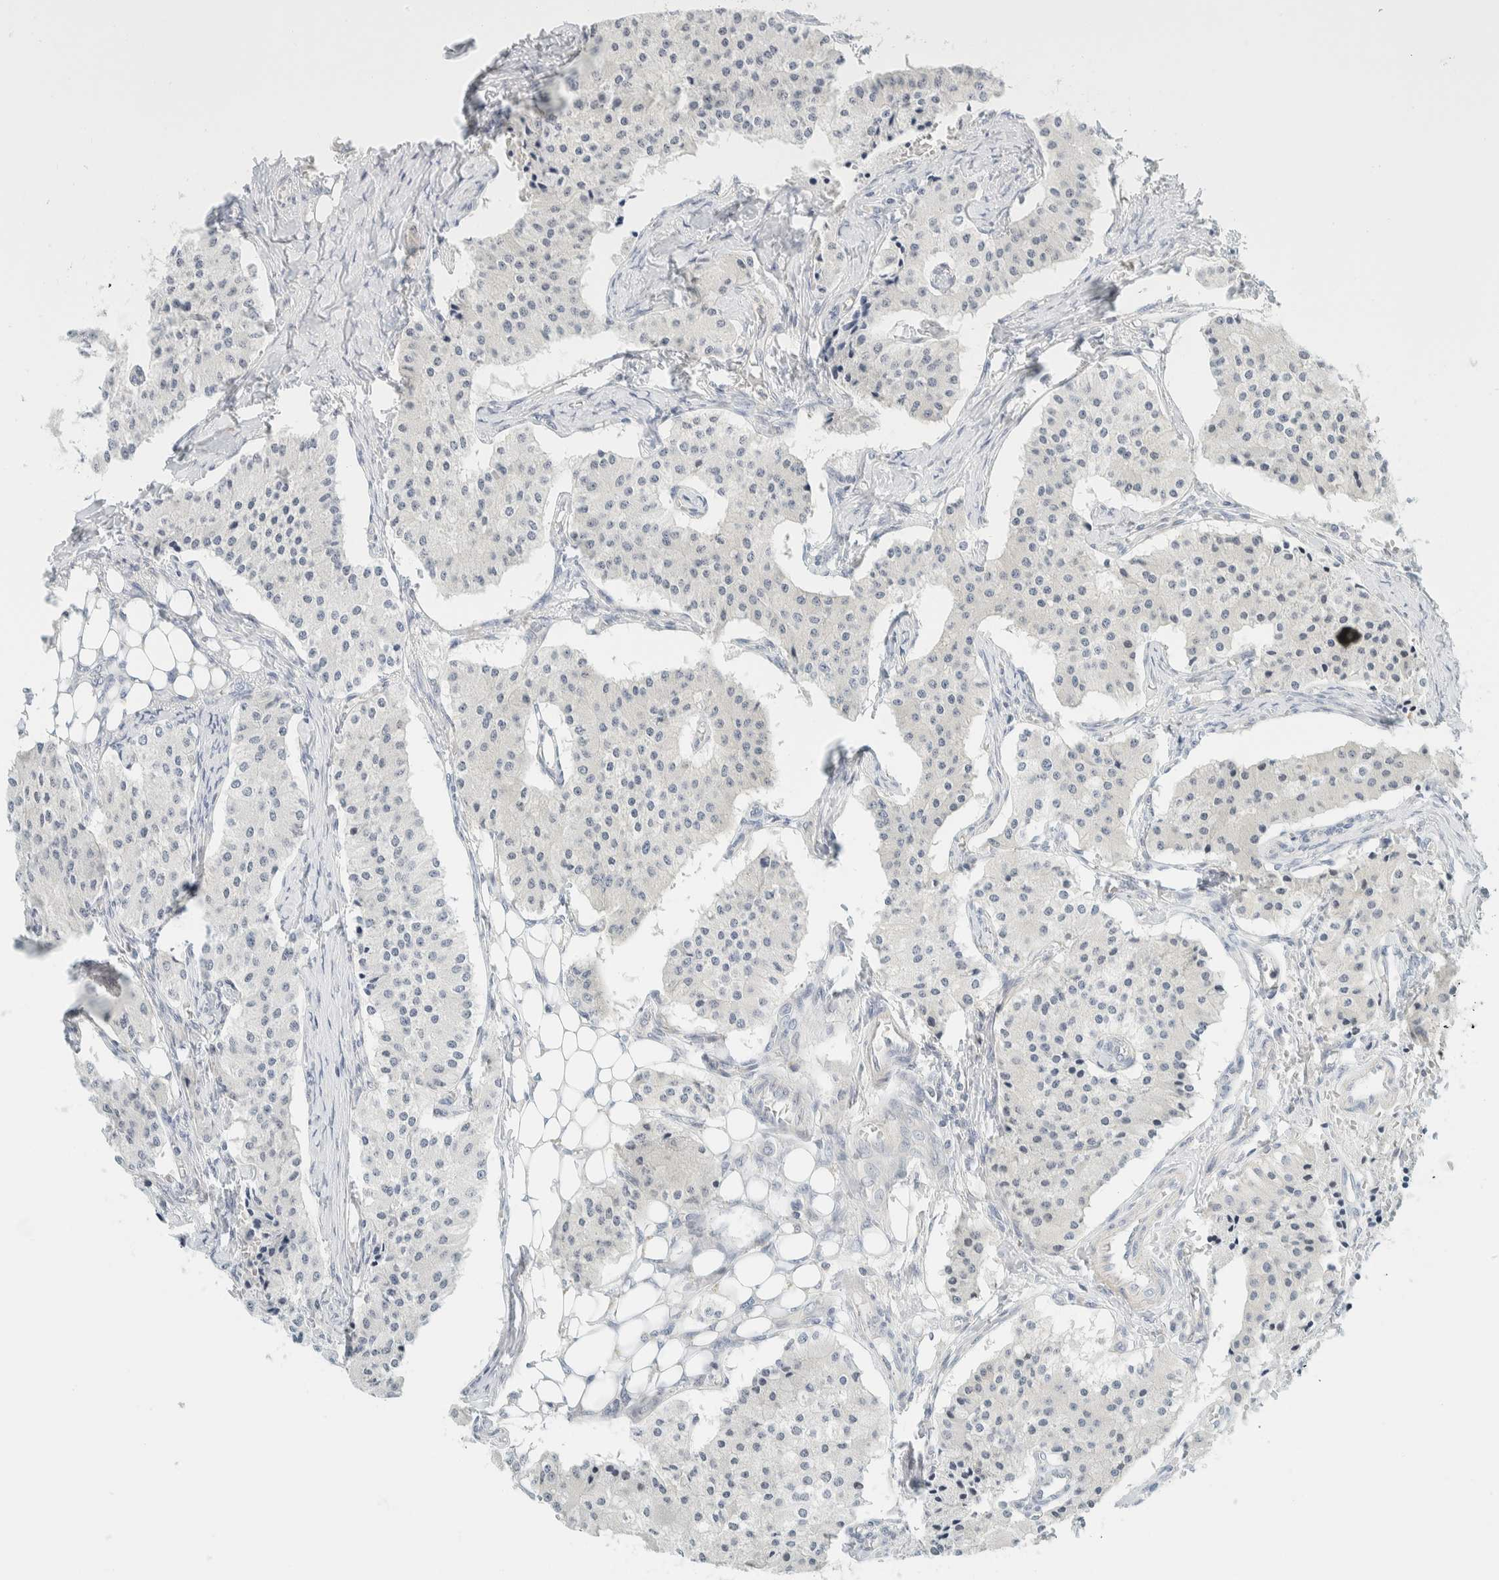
{"staining": {"intensity": "negative", "quantity": "none", "location": "none"}, "tissue": "carcinoid", "cell_type": "Tumor cells", "image_type": "cancer", "snomed": [{"axis": "morphology", "description": "Carcinoid, malignant, NOS"}, {"axis": "topography", "description": "Colon"}], "caption": "A micrograph of malignant carcinoid stained for a protein exhibits no brown staining in tumor cells. The staining is performed using DAB brown chromogen with nuclei counter-stained in using hematoxylin.", "gene": "NDE1", "patient": {"sex": "female", "age": 52}}